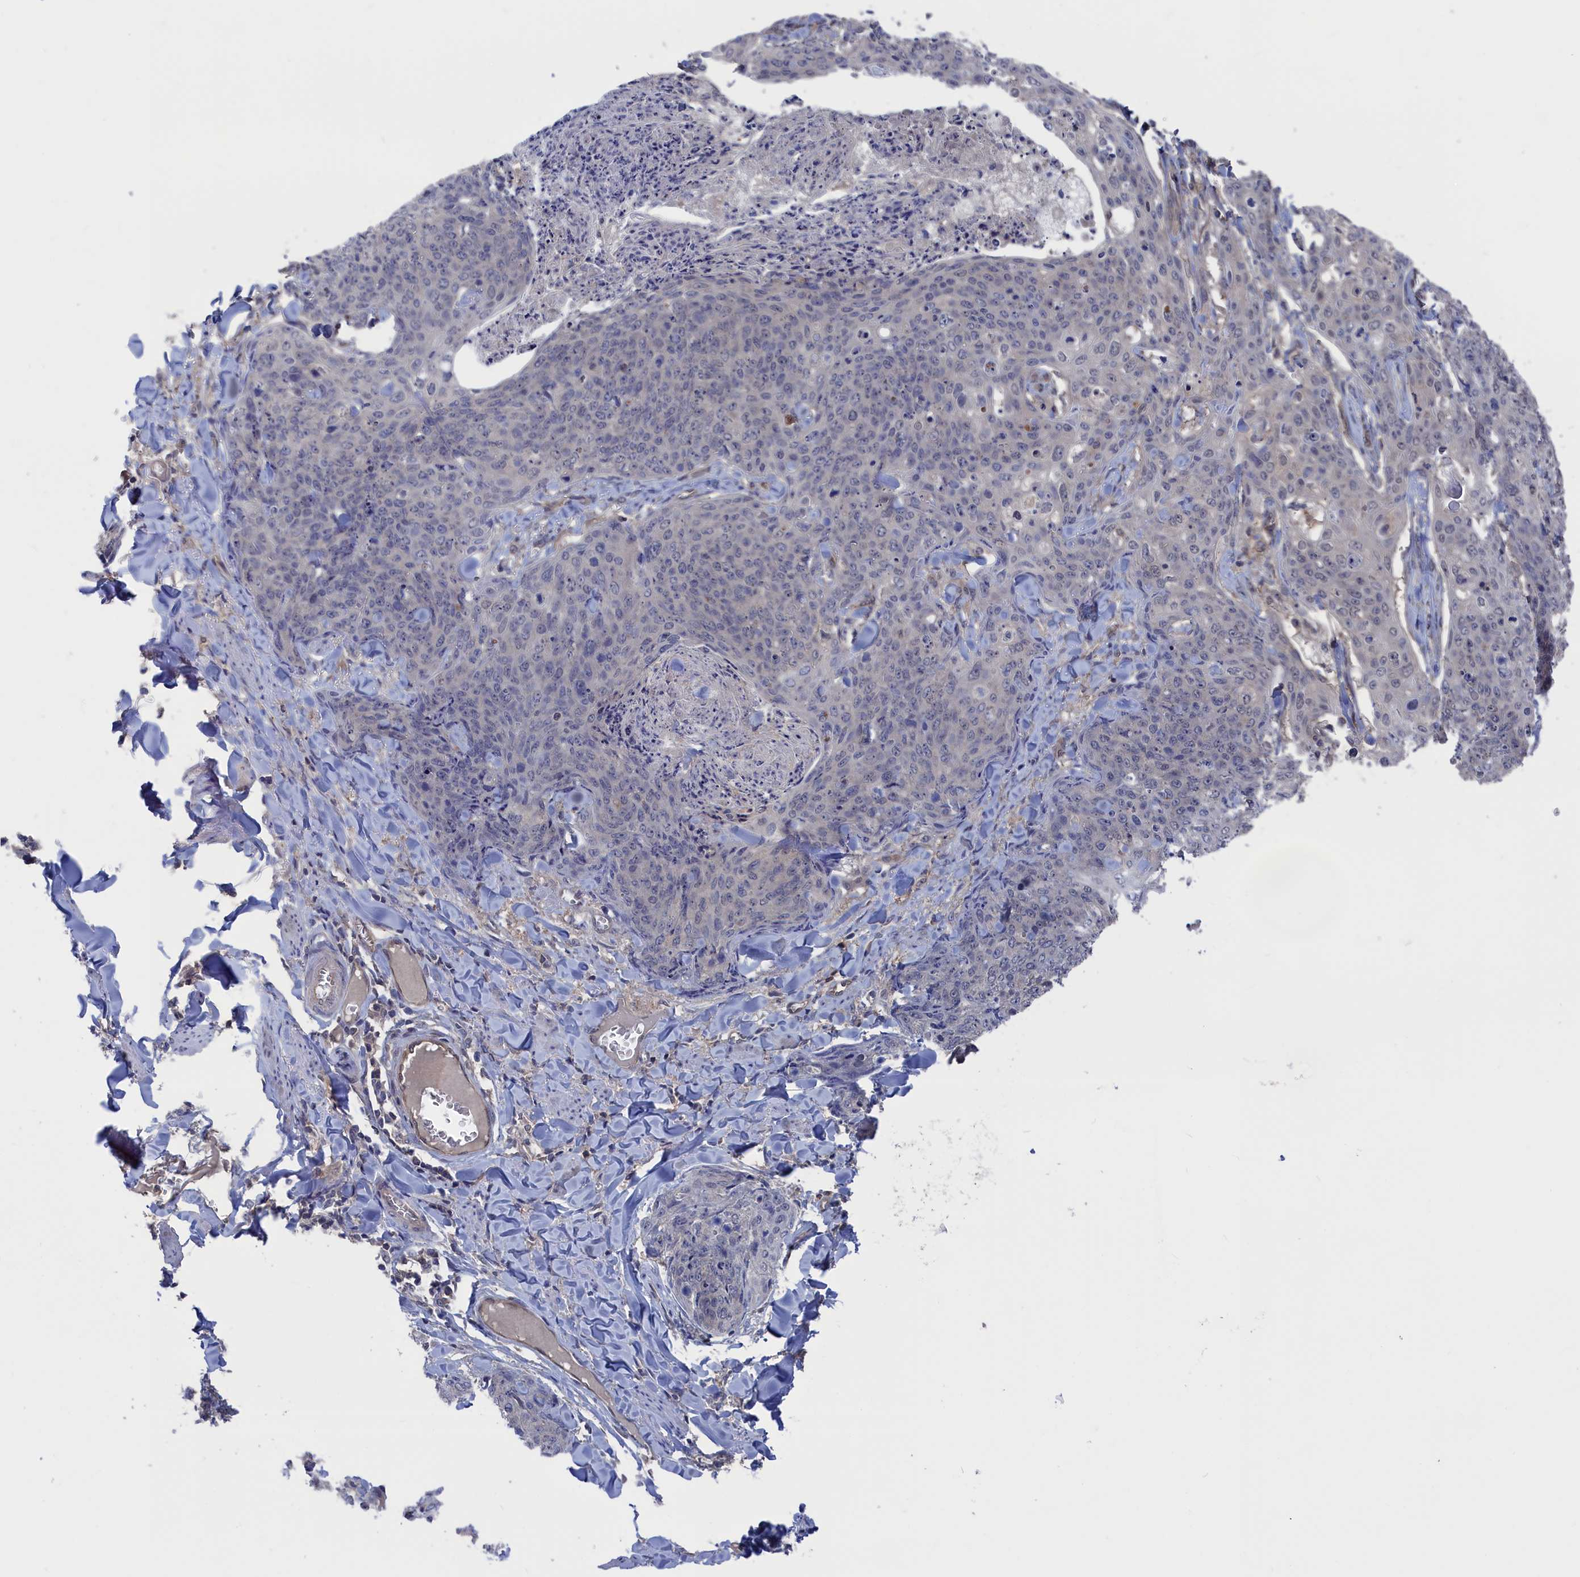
{"staining": {"intensity": "negative", "quantity": "none", "location": "none"}, "tissue": "skin cancer", "cell_type": "Tumor cells", "image_type": "cancer", "snomed": [{"axis": "morphology", "description": "Squamous cell carcinoma, NOS"}, {"axis": "topography", "description": "Skin"}, {"axis": "topography", "description": "Vulva"}], "caption": "High magnification brightfield microscopy of skin squamous cell carcinoma stained with DAB (brown) and counterstained with hematoxylin (blue): tumor cells show no significant positivity.", "gene": "NUTF2", "patient": {"sex": "female", "age": 85}}